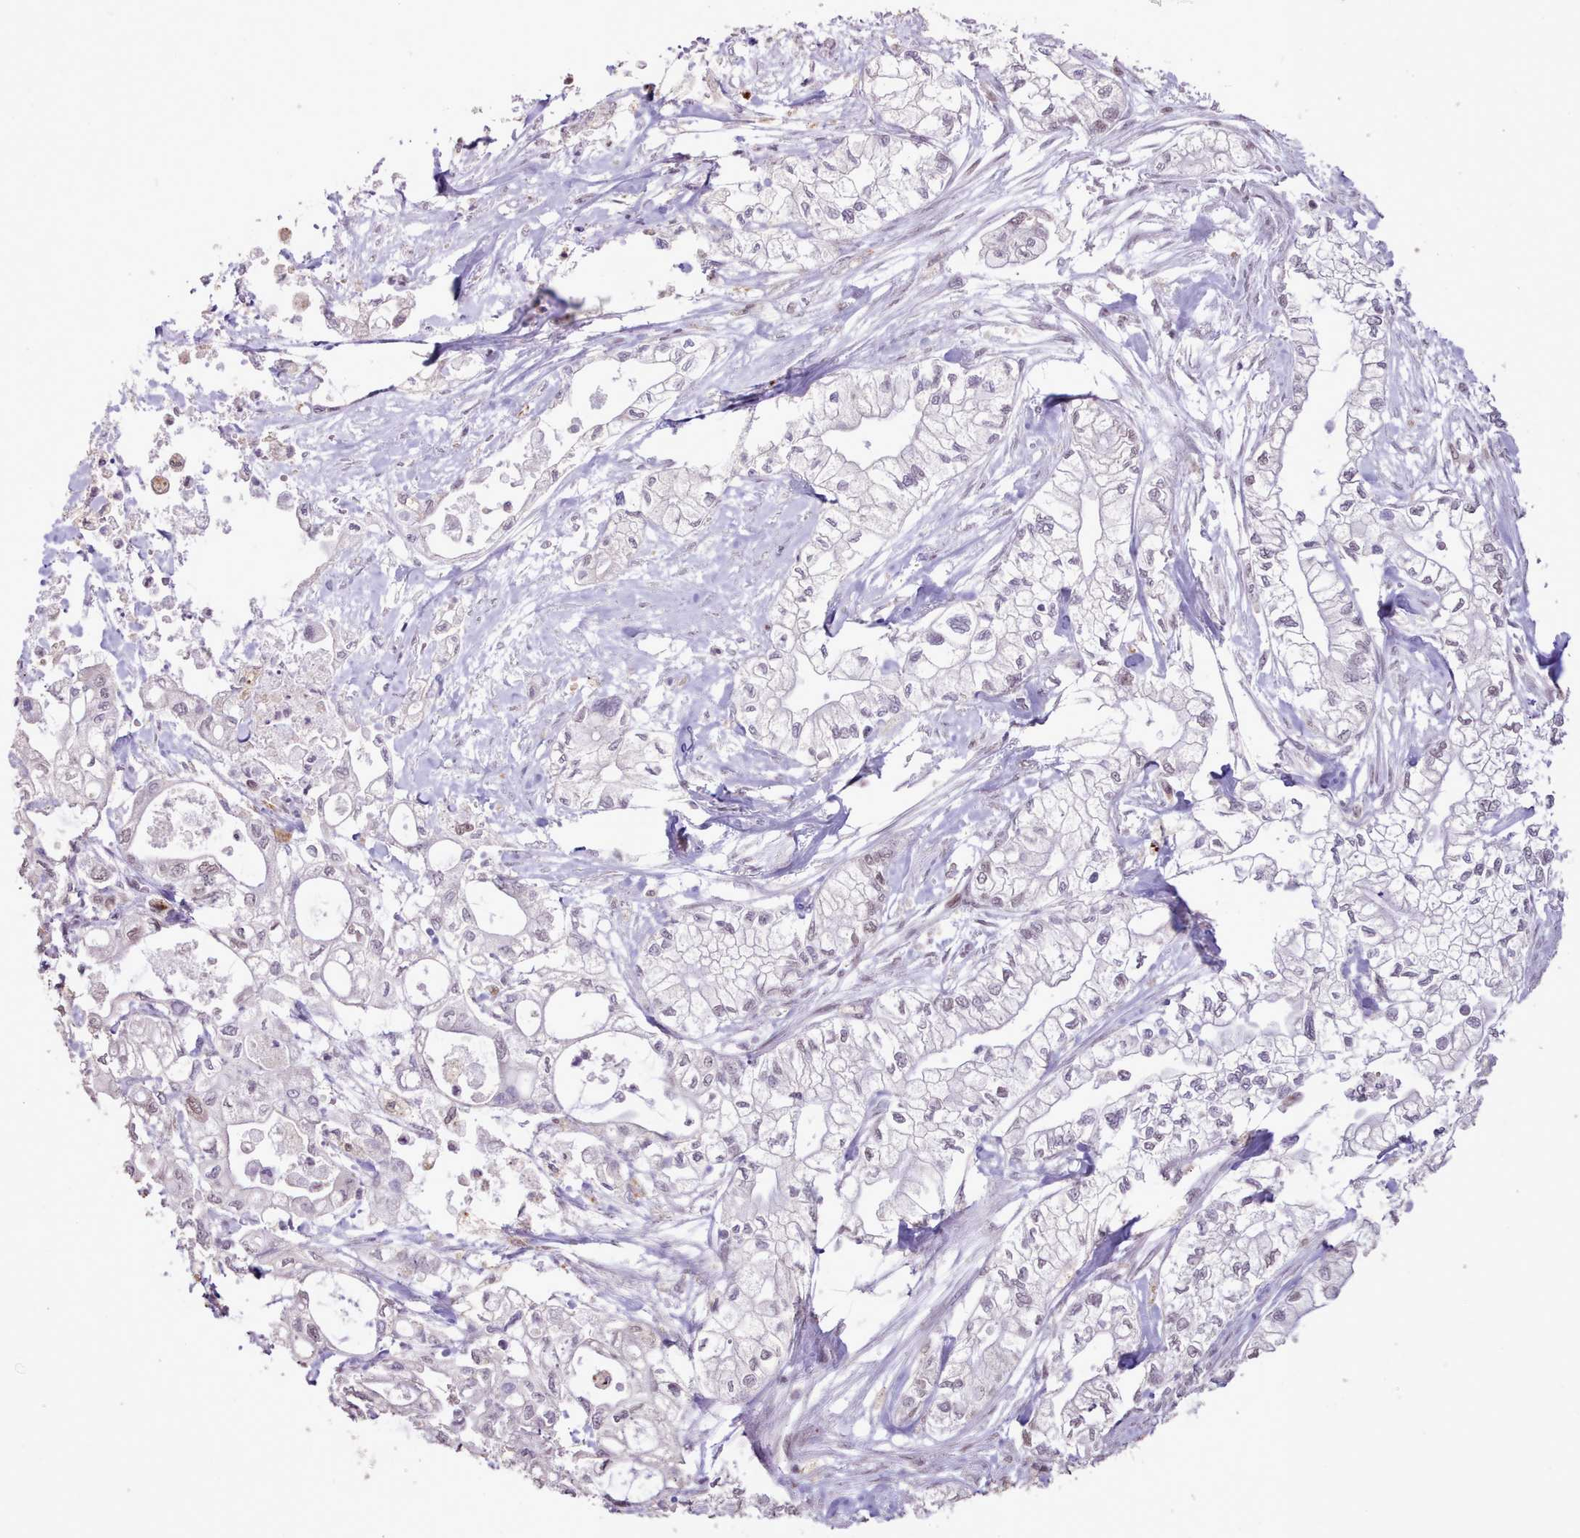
{"staining": {"intensity": "weak", "quantity": "<25%", "location": "nuclear"}, "tissue": "pancreatic cancer", "cell_type": "Tumor cells", "image_type": "cancer", "snomed": [{"axis": "morphology", "description": "Adenocarcinoma, NOS"}, {"axis": "topography", "description": "Pancreas"}], "caption": "DAB immunohistochemical staining of human pancreatic cancer displays no significant staining in tumor cells.", "gene": "TAF15", "patient": {"sex": "male", "age": 79}}